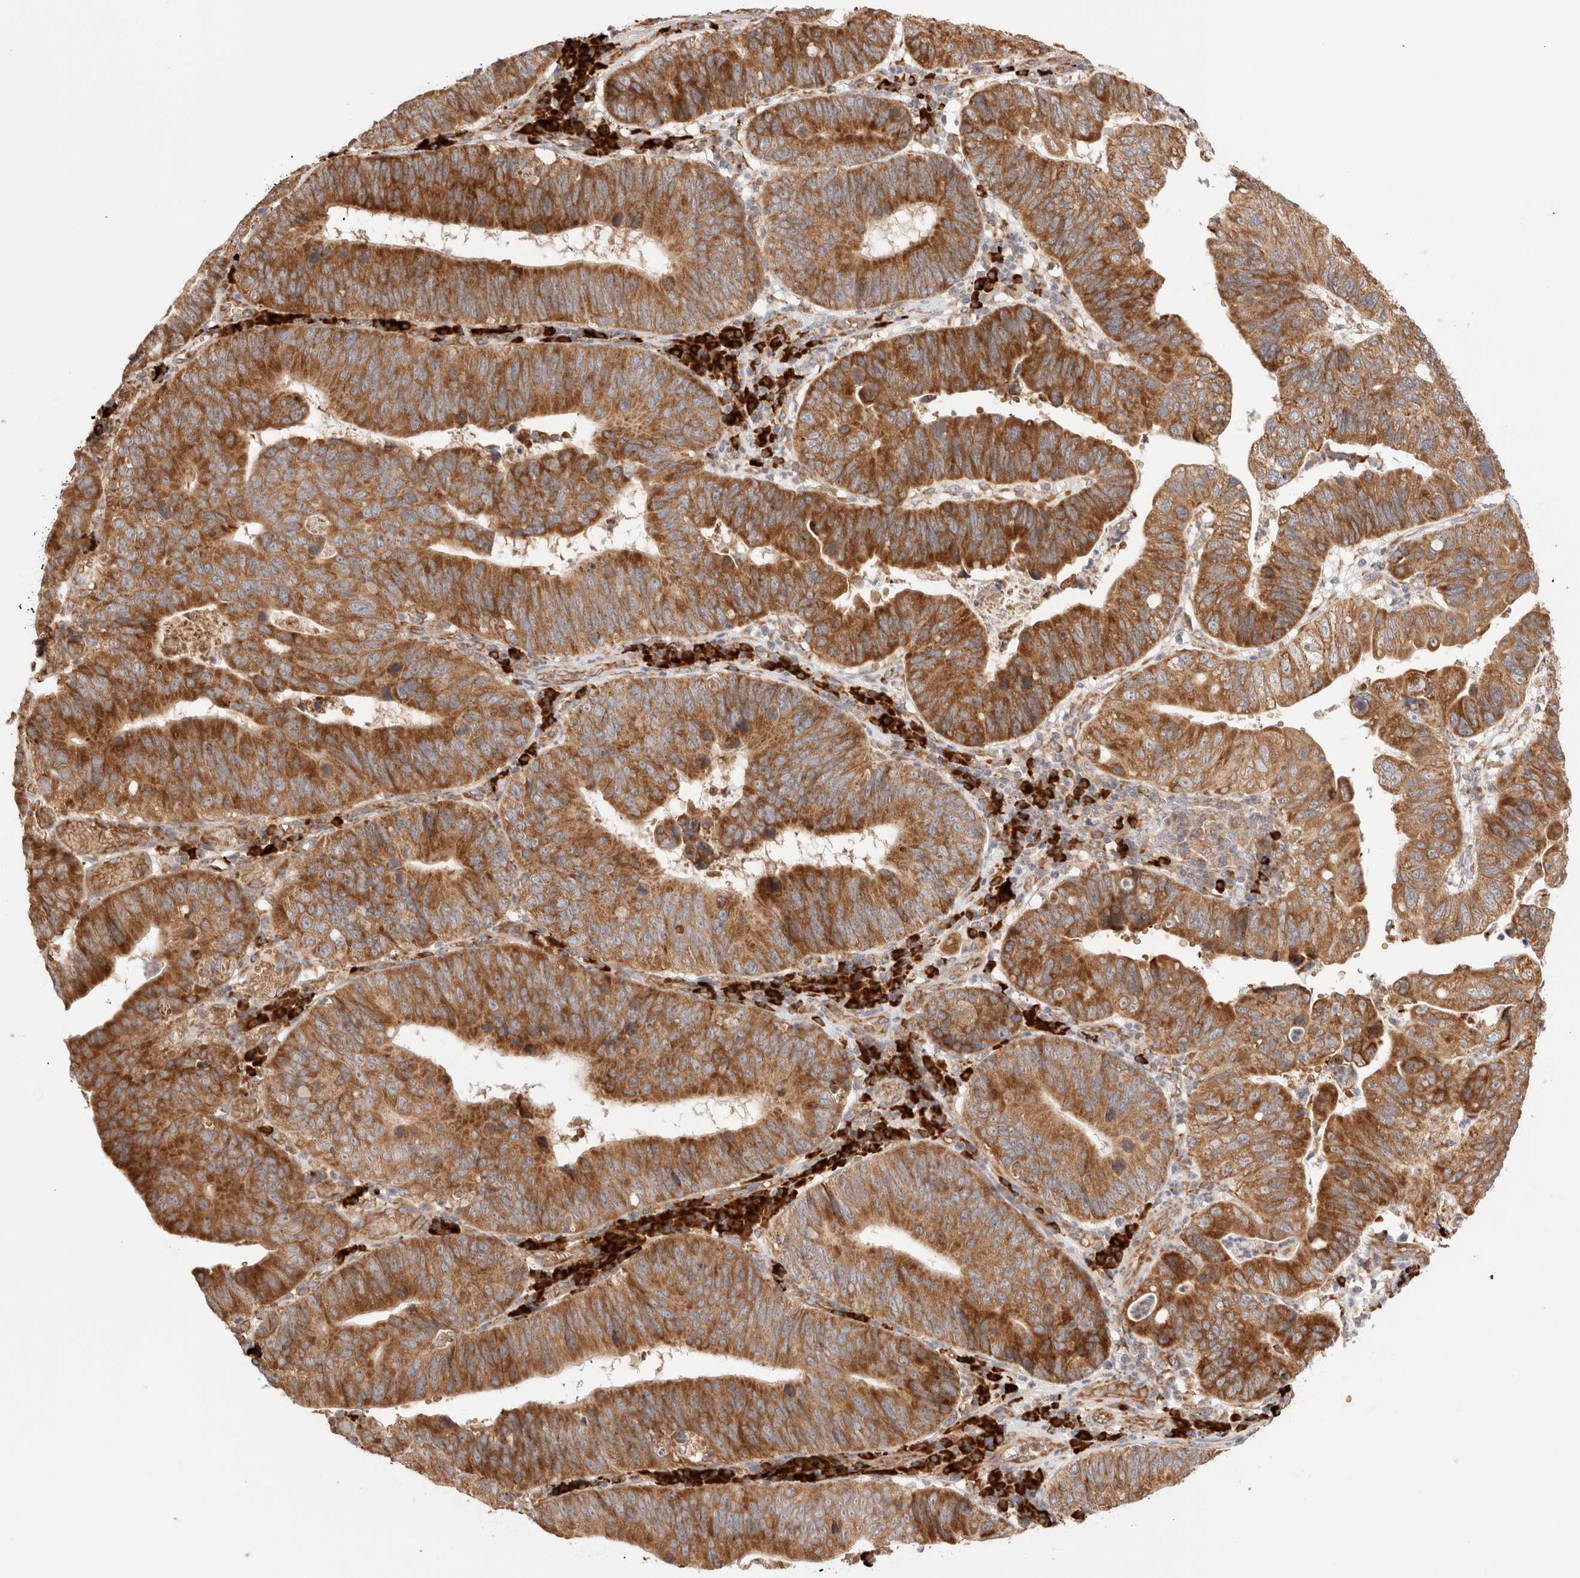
{"staining": {"intensity": "moderate", "quantity": ">75%", "location": "cytoplasmic/membranous"}, "tissue": "stomach cancer", "cell_type": "Tumor cells", "image_type": "cancer", "snomed": [{"axis": "morphology", "description": "Adenocarcinoma, NOS"}, {"axis": "topography", "description": "Stomach"}], "caption": "DAB (3,3'-diaminobenzidine) immunohistochemical staining of human adenocarcinoma (stomach) demonstrates moderate cytoplasmic/membranous protein positivity in about >75% of tumor cells.", "gene": "UTS2B", "patient": {"sex": "male", "age": 59}}